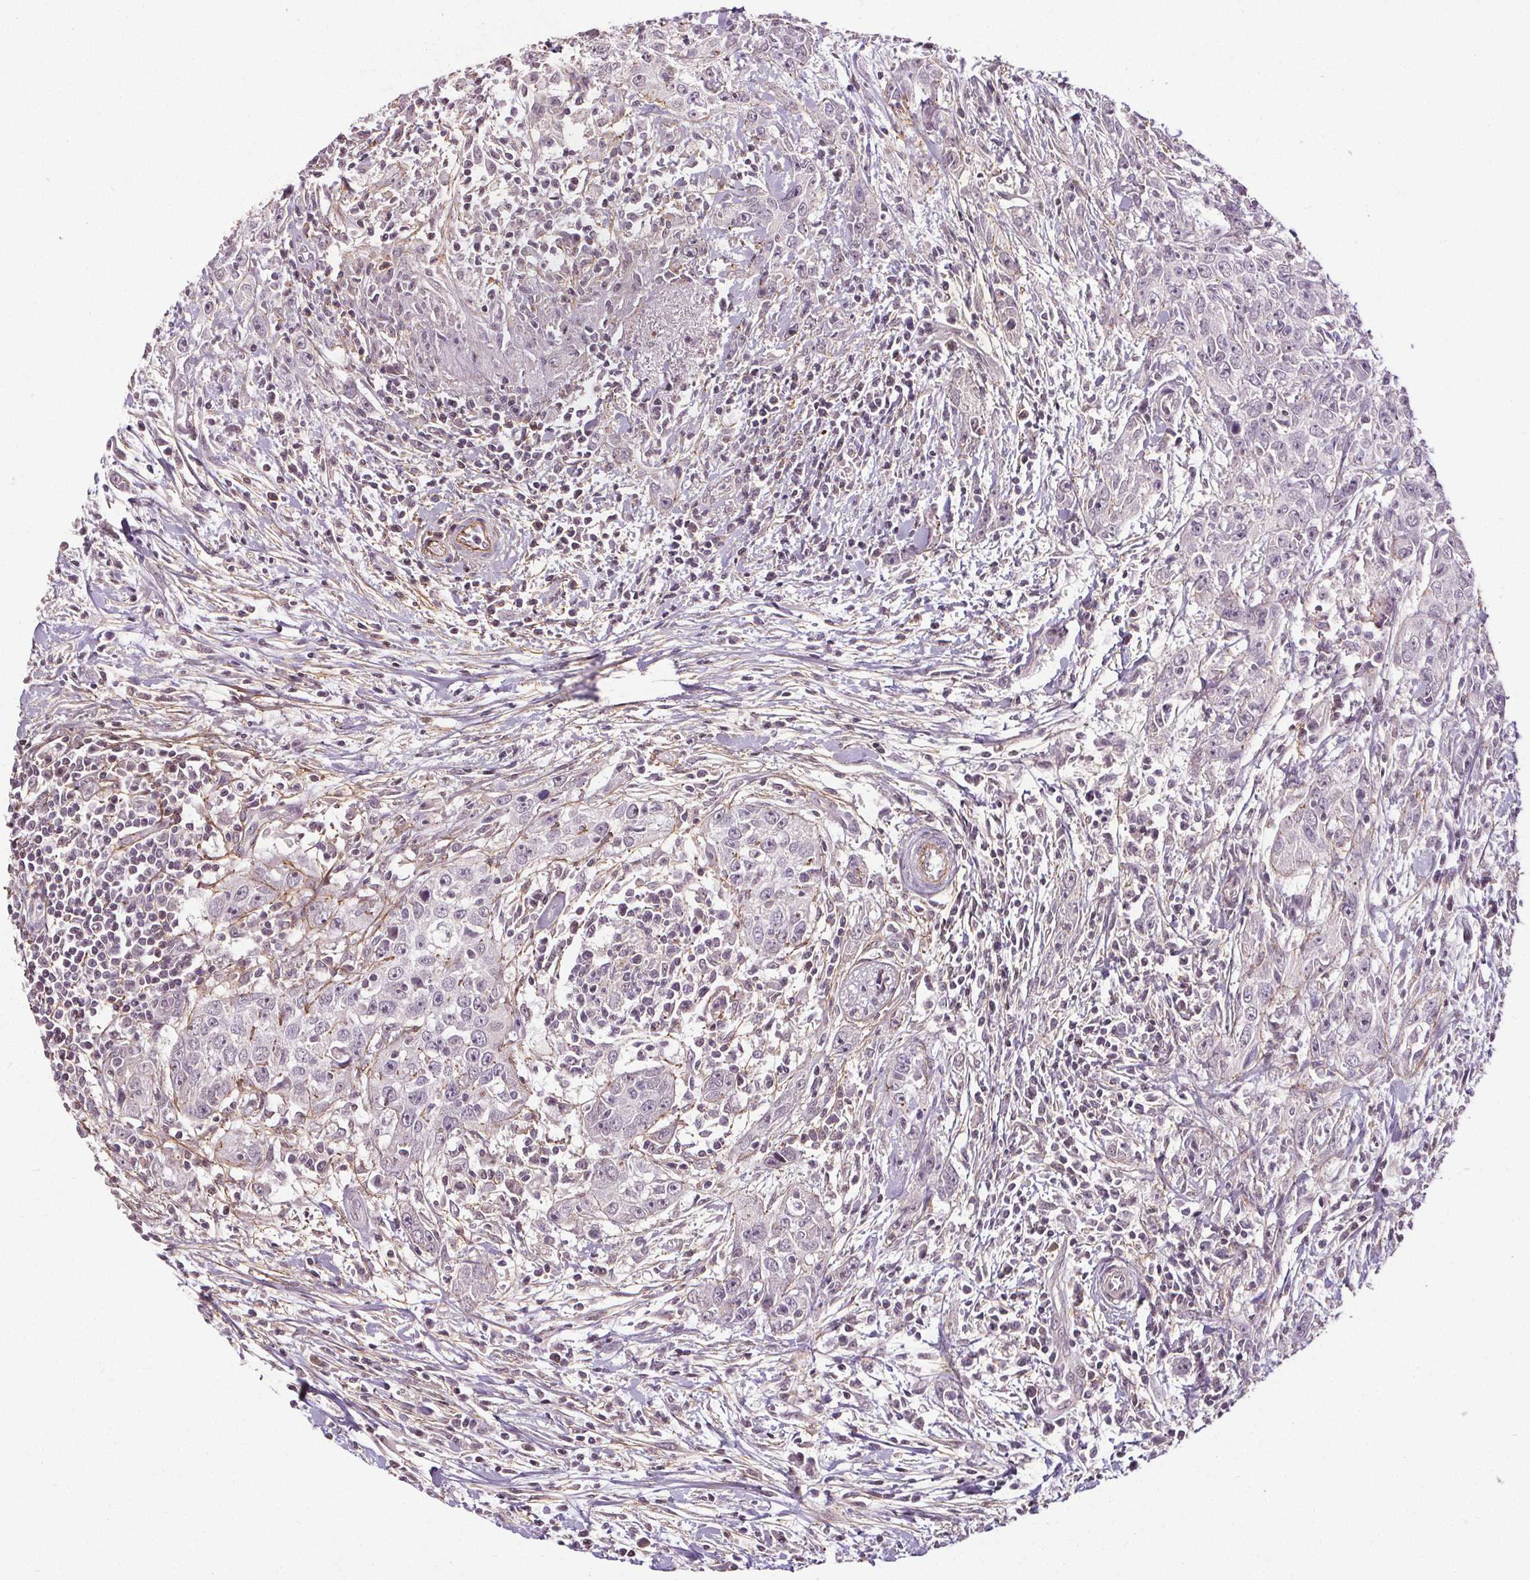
{"staining": {"intensity": "negative", "quantity": "none", "location": "none"}, "tissue": "urothelial cancer", "cell_type": "Tumor cells", "image_type": "cancer", "snomed": [{"axis": "morphology", "description": "Urothelial carcinoma, High grade"}, {"axis": "topography", "description": "Urinary bladder"}], "caption": "Immunohistochemistry micrograph of urothelial cancer stained for a protein (brown), which exhibits no positivity in tumor cells.", "gene": "KIAA0232", "patient": {"sex": "male", "age": 83}}